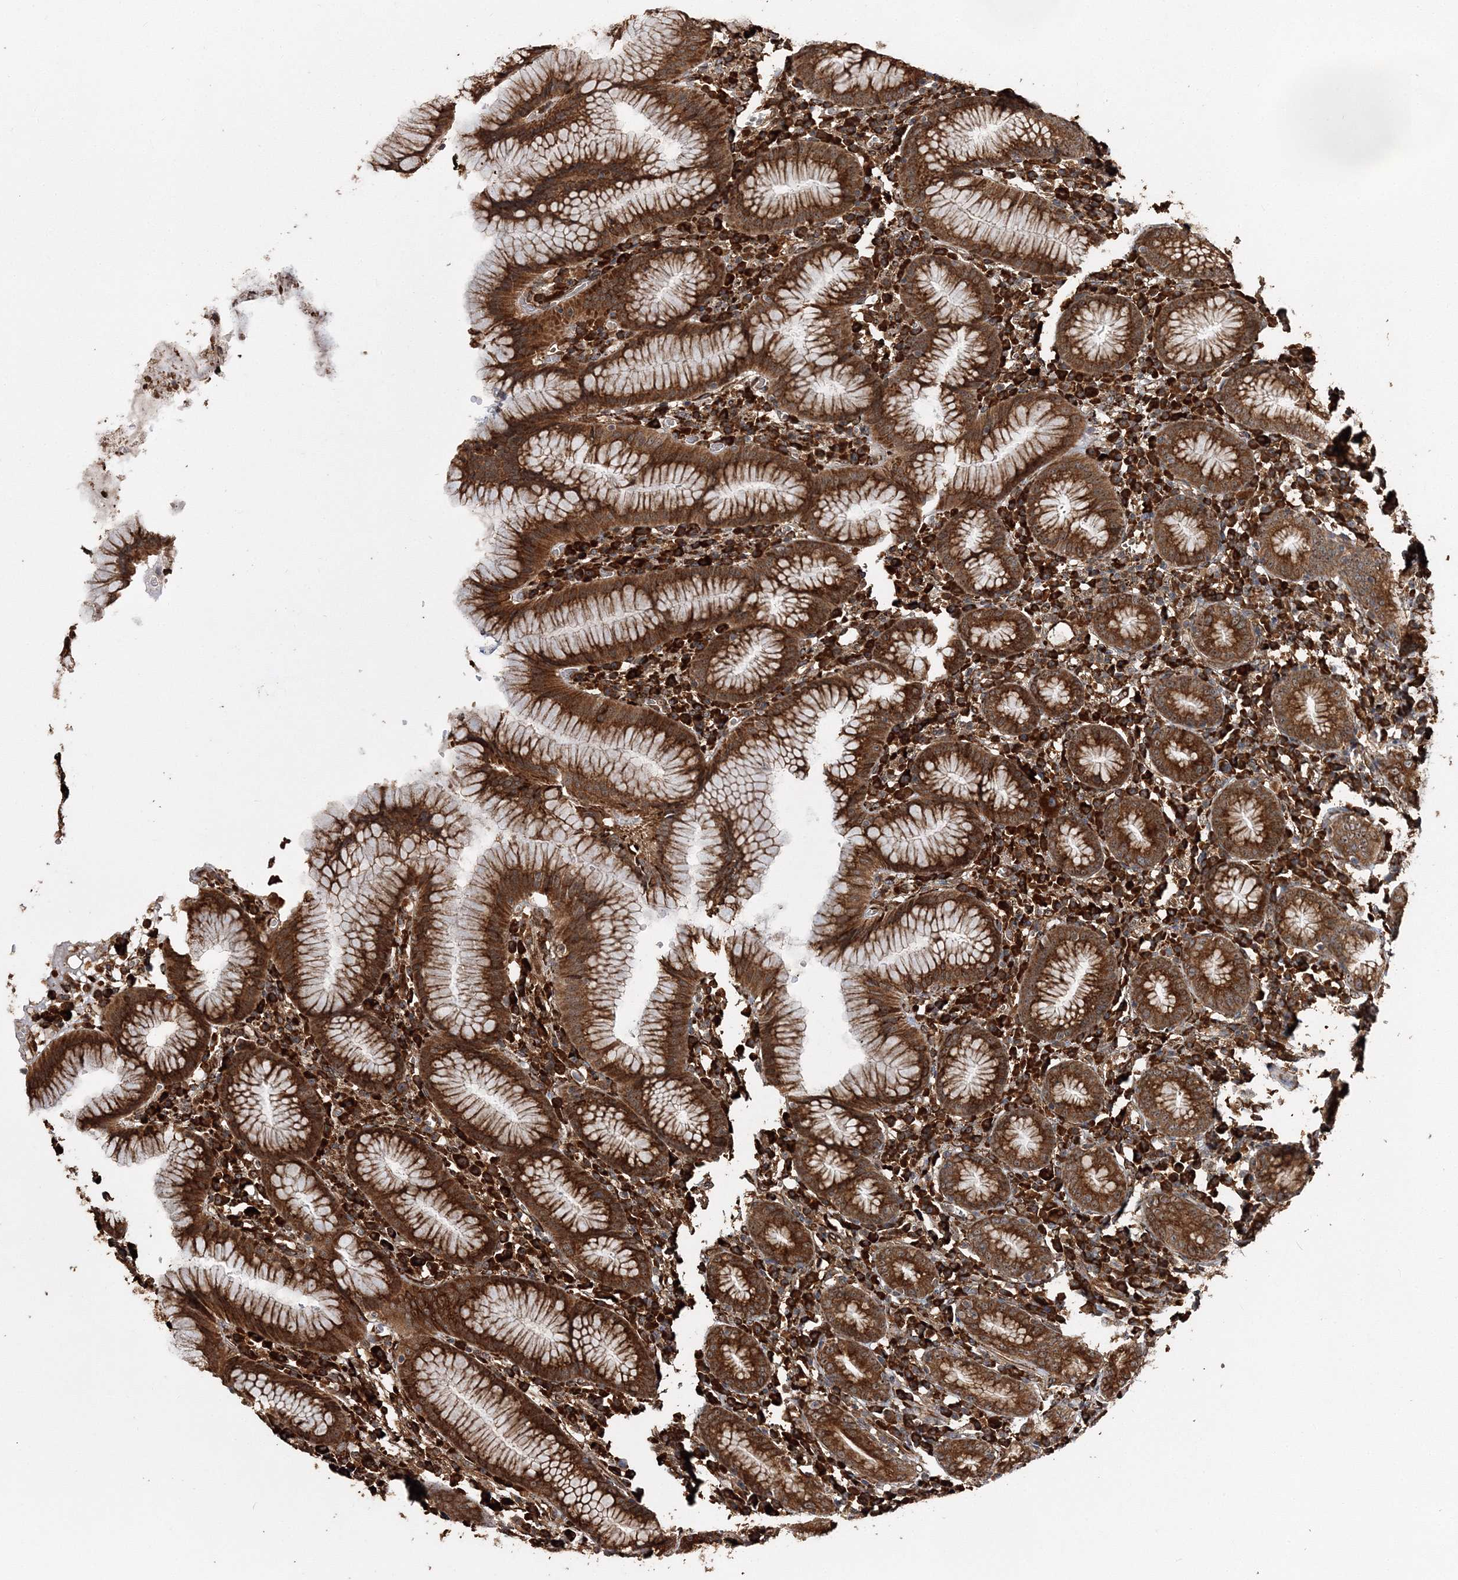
{"staining": {"intensity": "strong", "quantity": ">75%", "location": "cytoplasmic/membranous"}, "tissue": "stomach", "cell_type": "Glandular cells", "image_type": "normal", "snomed": [{"axis": "morphology", "description": "Normal tissue, NOS"}, {"axis": "topography", "description": "Stomach"}], "caption": "Immunohistochemistry histopathology image of benign stomach stained for a protein (brown), which reveals high levels of strong cytoplasmic/membranous expression in approximately >75% of glandular cells.", "gene": "SCRN3", "patient": {"sex": "male", "age": 55}}